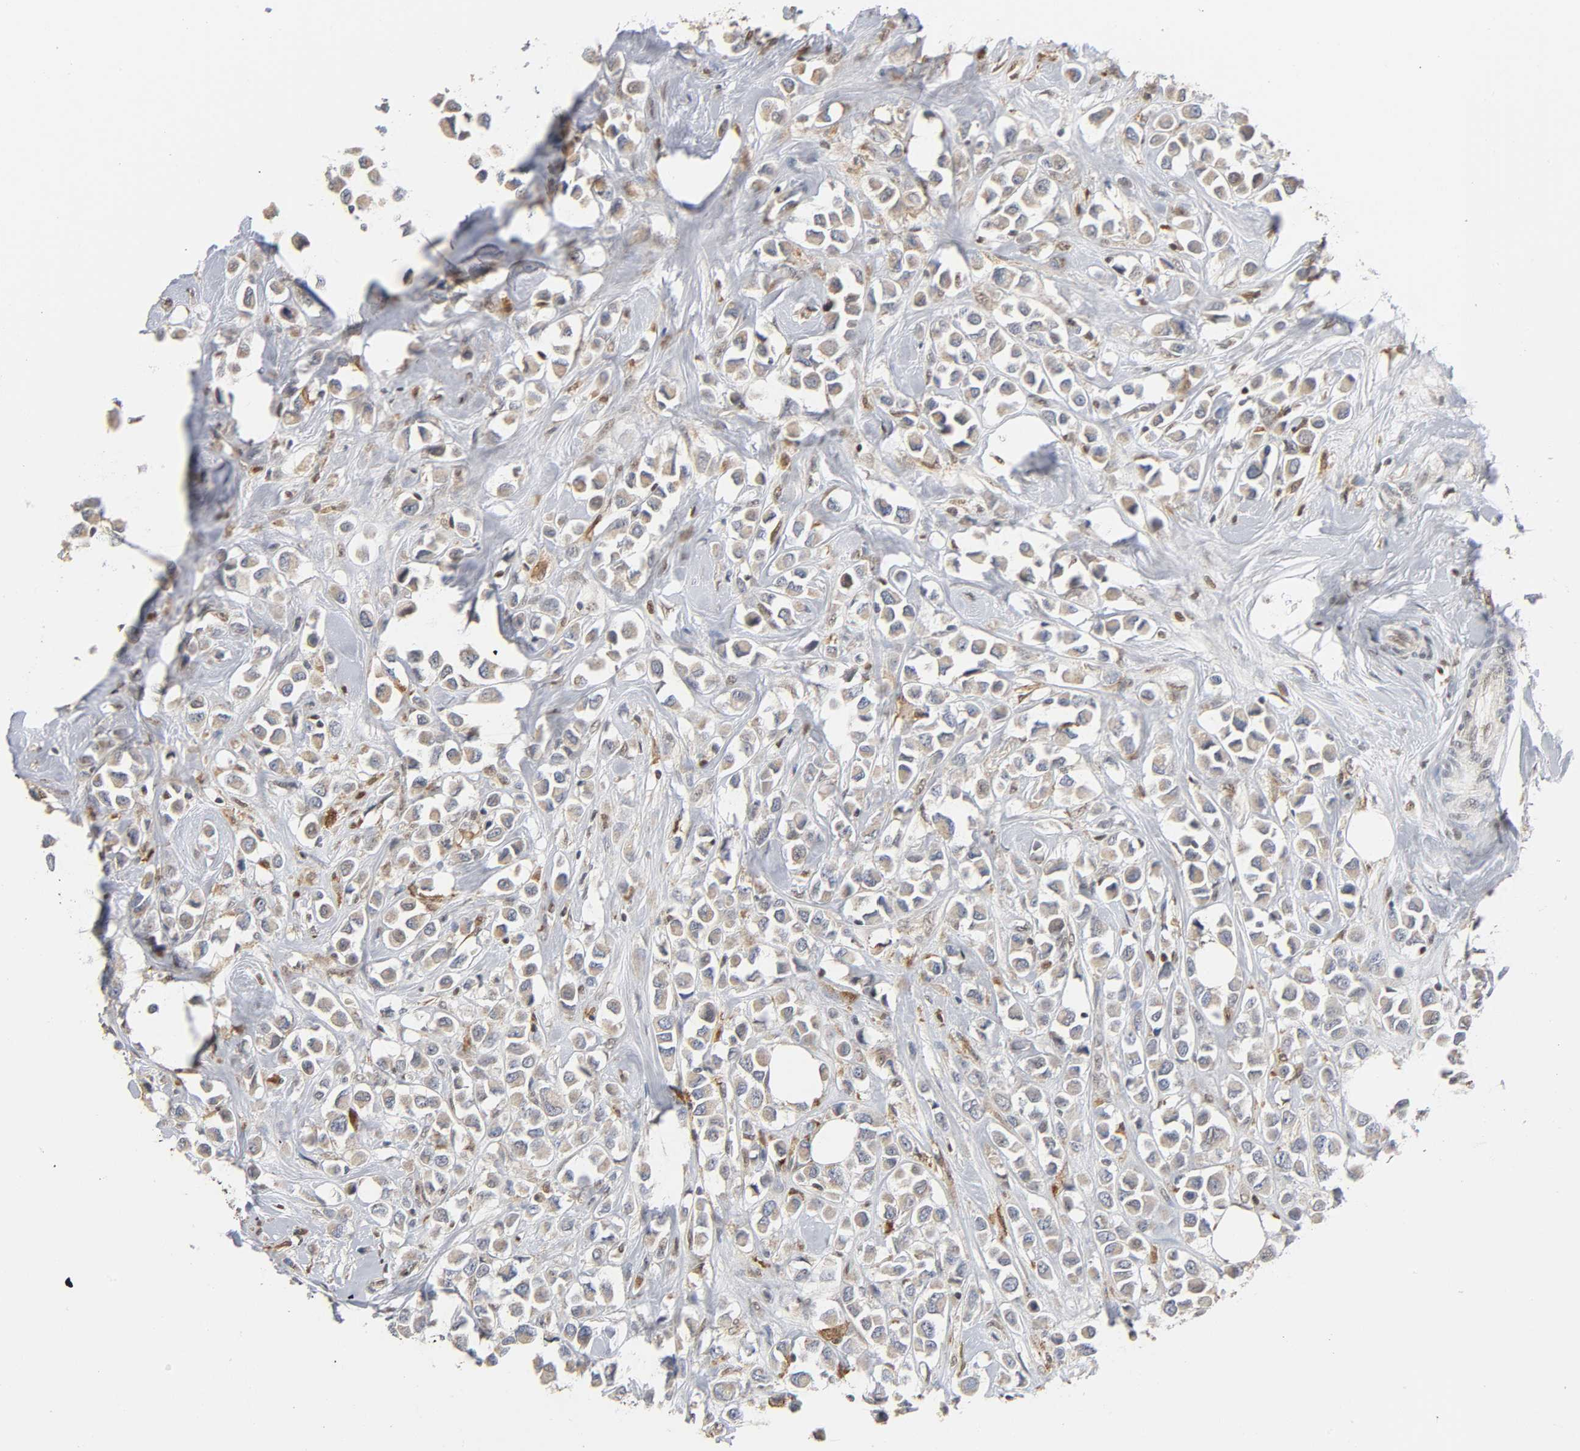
{"staining": {"intensity": "weak", "quantity": "25%-75%", "location": "cytoplasmic/membranous"}, "tissue": "breast cancer", "cell_type": "Tumor cells", "image_type": "cancer", "snomed": [{"axis": "morphology", "description": "Duct carcinoma"}, {"axis": "topography", "description": "Breast"}], "caption": "Brown immunohistochemical staining in breast cancer (invasive ductal carcinoma) demonstrates weak cytoplasmic/membranous staining in about 25%-75% of tumor cells.", "gene": "KAT2B", "patient": {"sex": "female", "age": 61}}